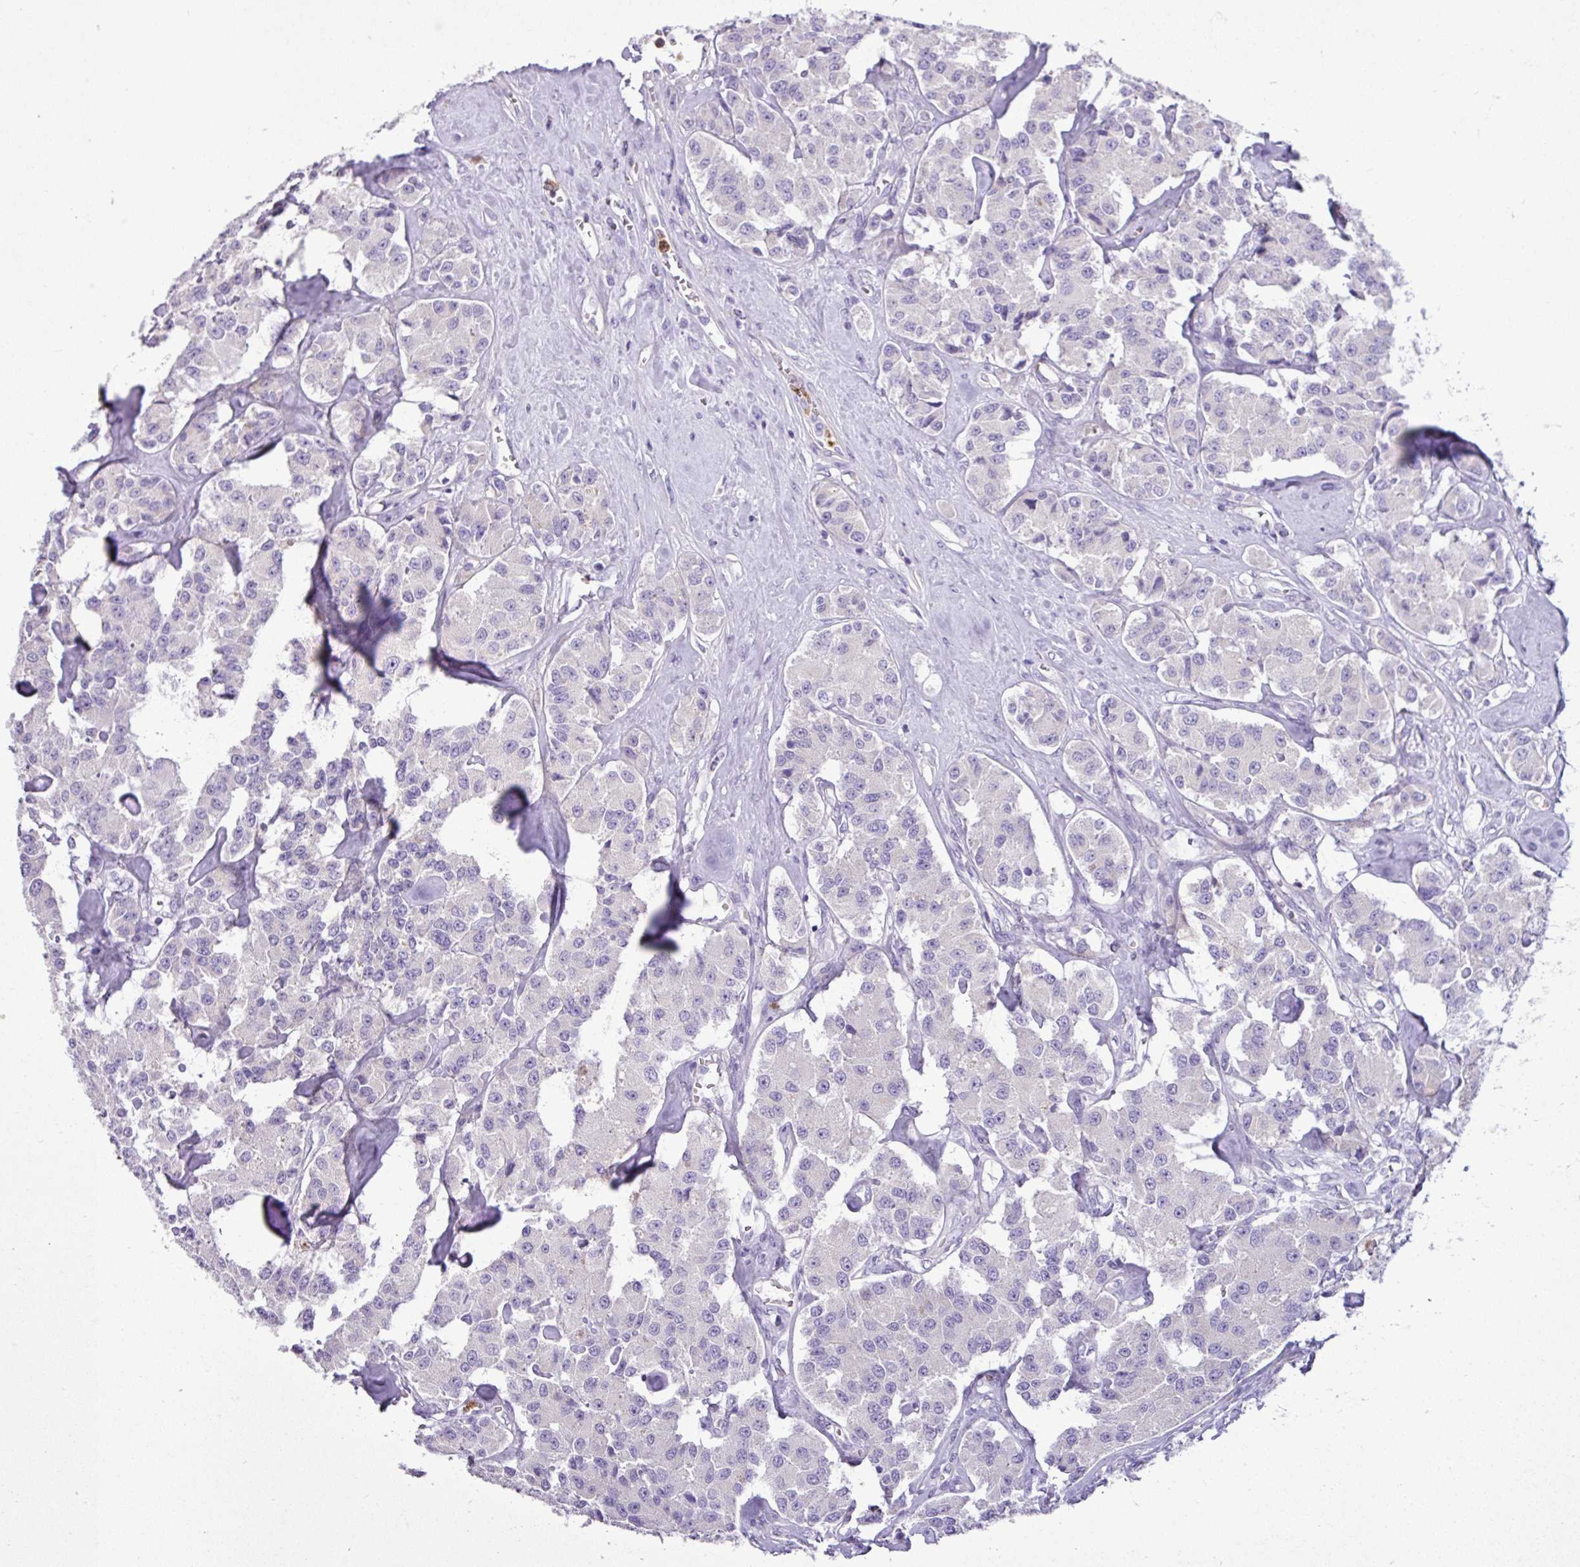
{"staining": {"intensity": "negative", "quantity": "none", "location": "none"}, "tissue": "carcinoid", "cell_type": "Tumor cells", "image_type": "cancer", "snomed": [{"axis": "morphology", "description": "Carcinoid, malignant, NOS"}, {"axis": "topography", "description": "Pancreas"}], "caption": "A high-resolution image shows immunohistochemistry staining of carcinoid (malignant), which exhibits no significant staining in tumor cells.", "gene": "ZSCAN5A", "patient": {"sex": "male", "age": 41}}